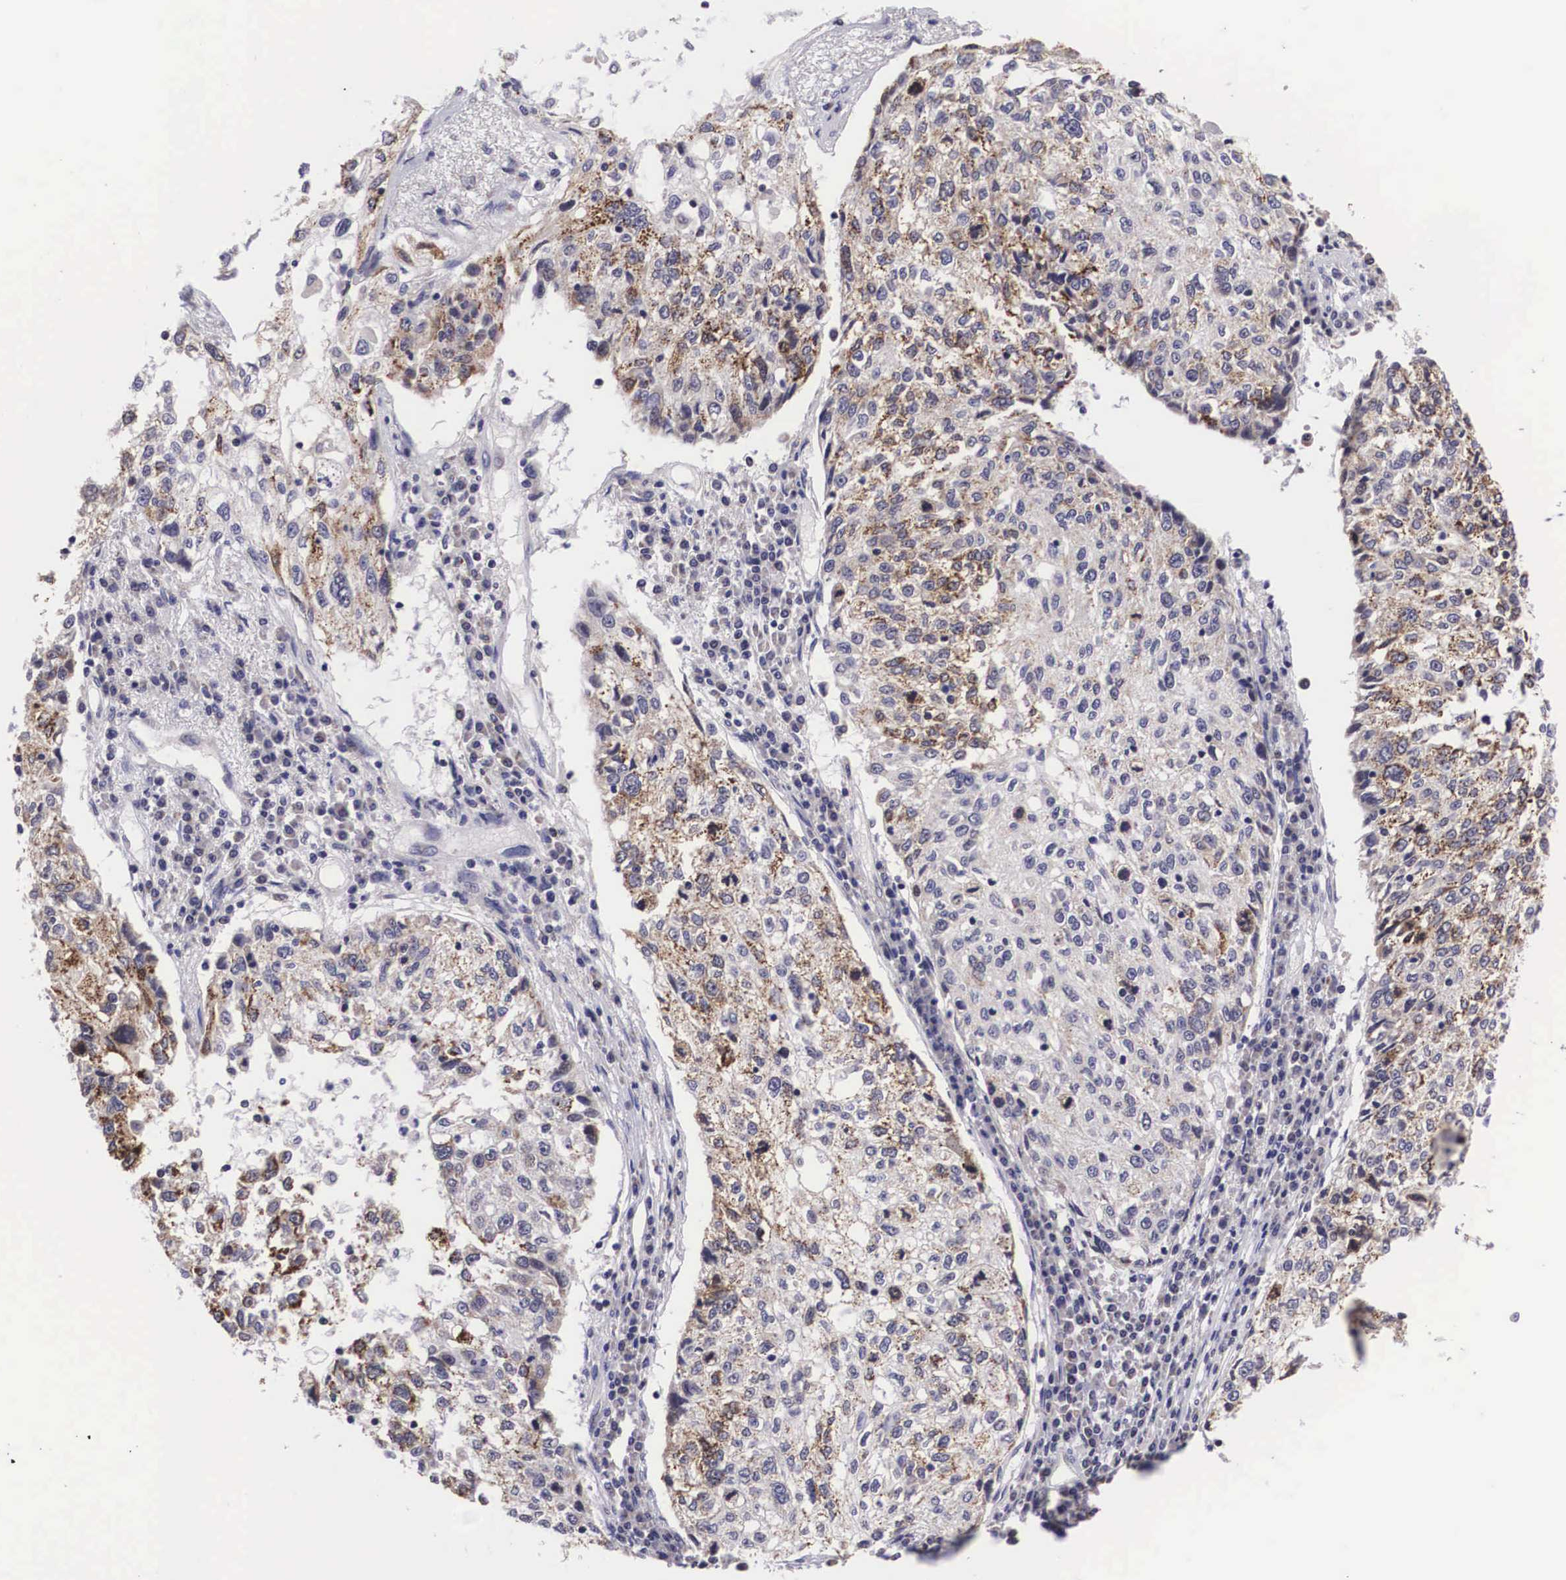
{"staining": {"intensity": "moderate", "quantity": "<25%", "location": "cytoplasmic/membranous"}, "tissue": "cervical cancer", "cell_type": "Tumor cells", "image_type": "cancer", "snomed": [{"axis": "morphology", "description": "Squamous cell carcinoma, NOS"}, {"axis": "topography", "description": "Cervix"}], "caption": "Approximately <25% of tumor cells in cervical cancer (squamous cell carcinoma) show moderate cytoplasmic/membranous protein staining as visualized by brown immunohistochemical staining.", "gene": "ARG2", "patient": {"sex": "female", "age": 57}}